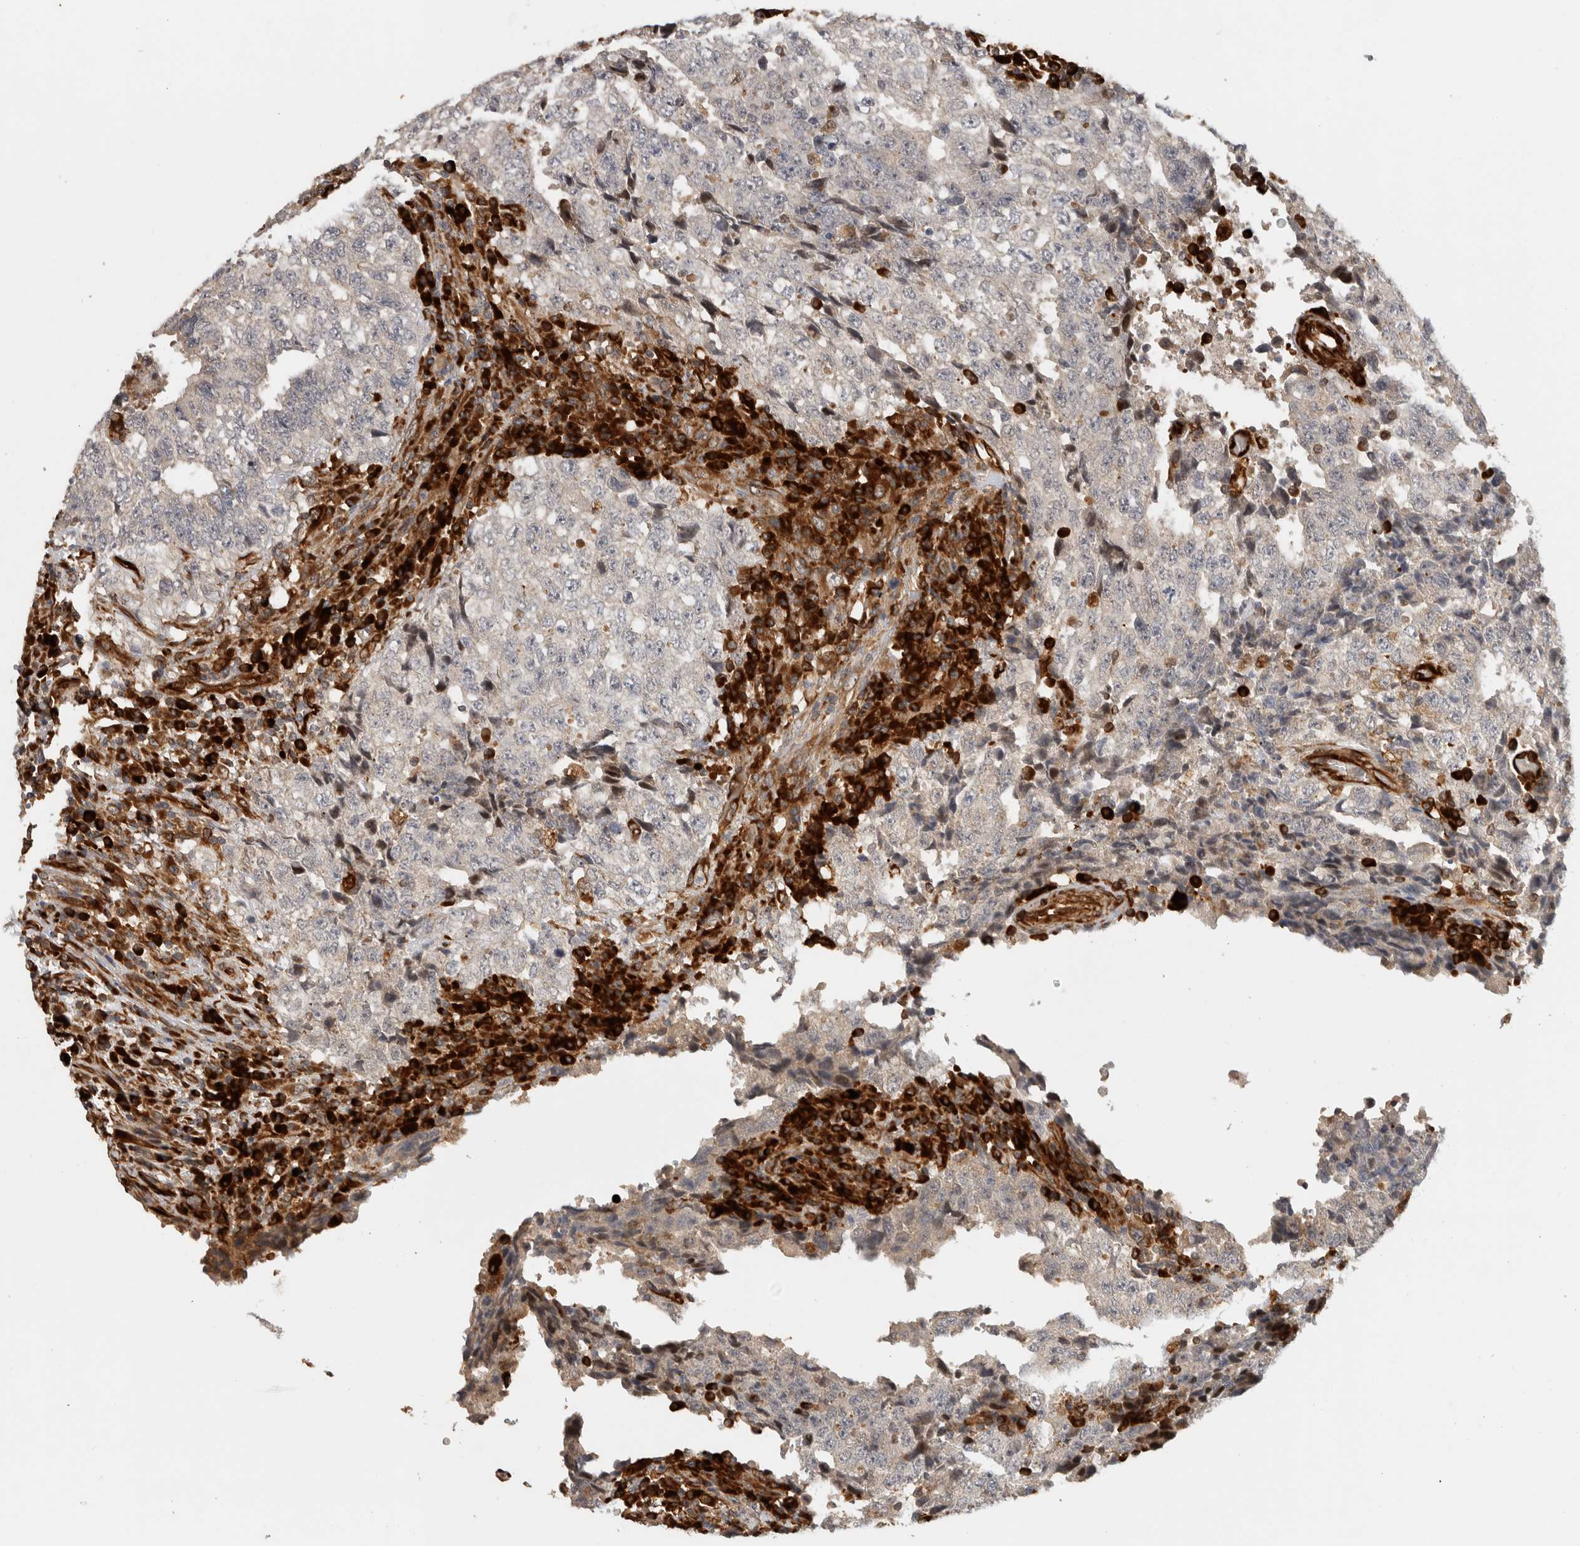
{"staining": {"intensity": "negative", "quantity": "none", "location": "none"}, "tissue": "testis cancer", "cell_type": "Tumor cells", "image_type": "cancer", "snomed": [{"axis": "morphology", "description": "Necrosis, NOS"}, {"axis": "morphology", "description": "Carcinoma, Embryonal, NOS"}, {"axis": "topography", "description": "Testis"}], "caption": "A high-resolution photomicrograph shows immunohistochemistry staining of testis cancer, which reveals no significant expression in tumor cells.", "gene": "APOL2", "patient": {"sex": "male", "age": 19}}